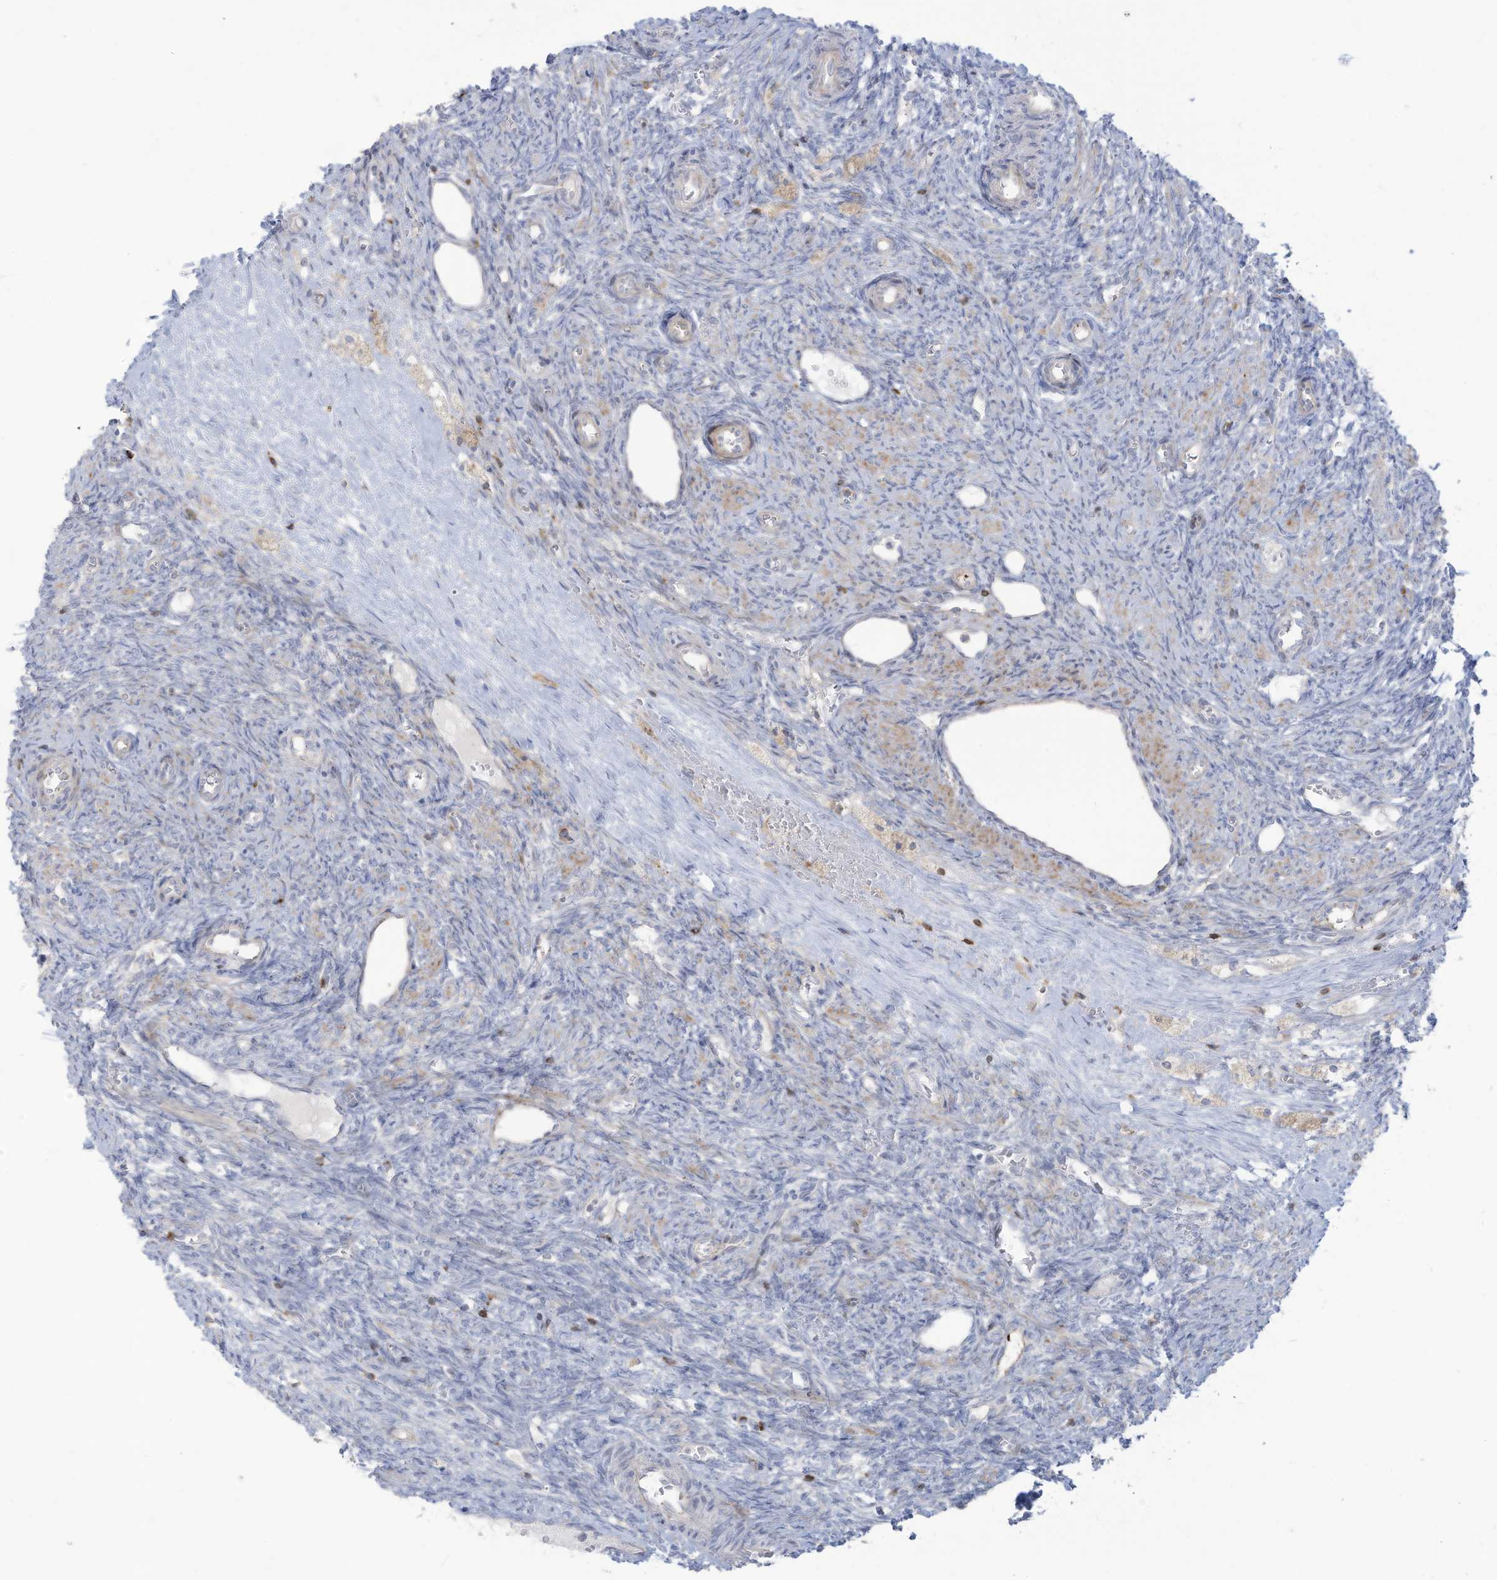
{"staining": {"intensity": "weak", "quantity": "25%-75%", "location": "cytoplasmic/membranous"}, "tissue": "ovary", "cell_type": "Follicle cells", "image_type": "normal", "snomed": [{"axis": "morphology", "description": "Normal tissue, NOS"}, {"axis": "topography", "description": "Ovary"}], "caption": "This image displays immunohistochemistry (IHC) staining of unremarkable human ovary, with low weak cytoplasmic/membranous expression in approximately 25%-75% of follicle cells.", "gene": "THNSL2", "patient": {"sex": "female", "age": 41}}